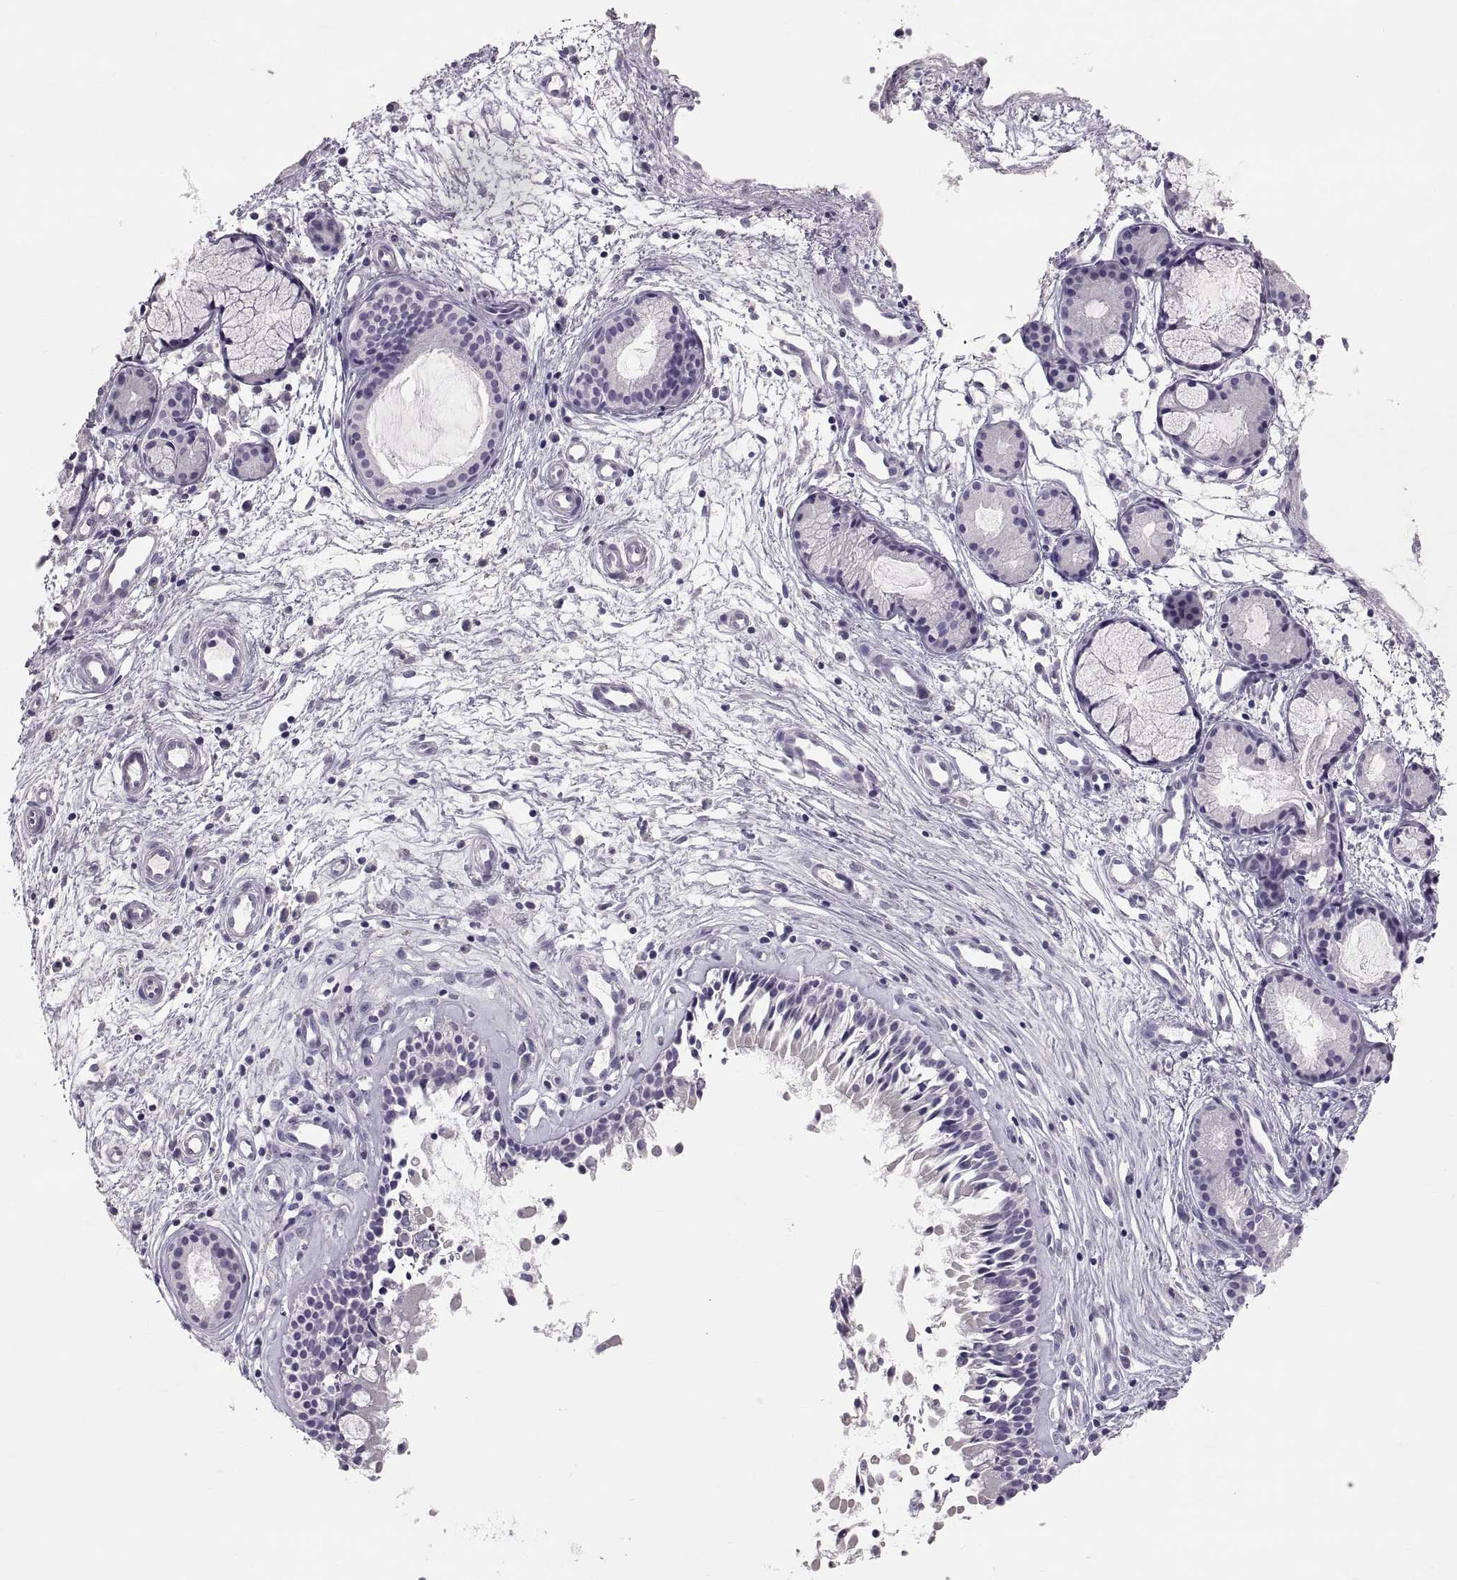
{"staining": {"intensity": "negative", "quantity": "none", "location": "none"}, "tissue": "nasopharynx", "cell_type": "Respiratory epithelial cells", "image_type": "normal", "snomed": [{"axis": "morphology", "description": "Normal tissue, NOS"}, {"axis": "topography", "description": "Nasopharynx"}], "caption": "The photomicrograph shows no significant expression in respiratory epithelial cells of nasopharynx.", "gene": "PTN", "patient": {"sex": "female", "age": 47}}